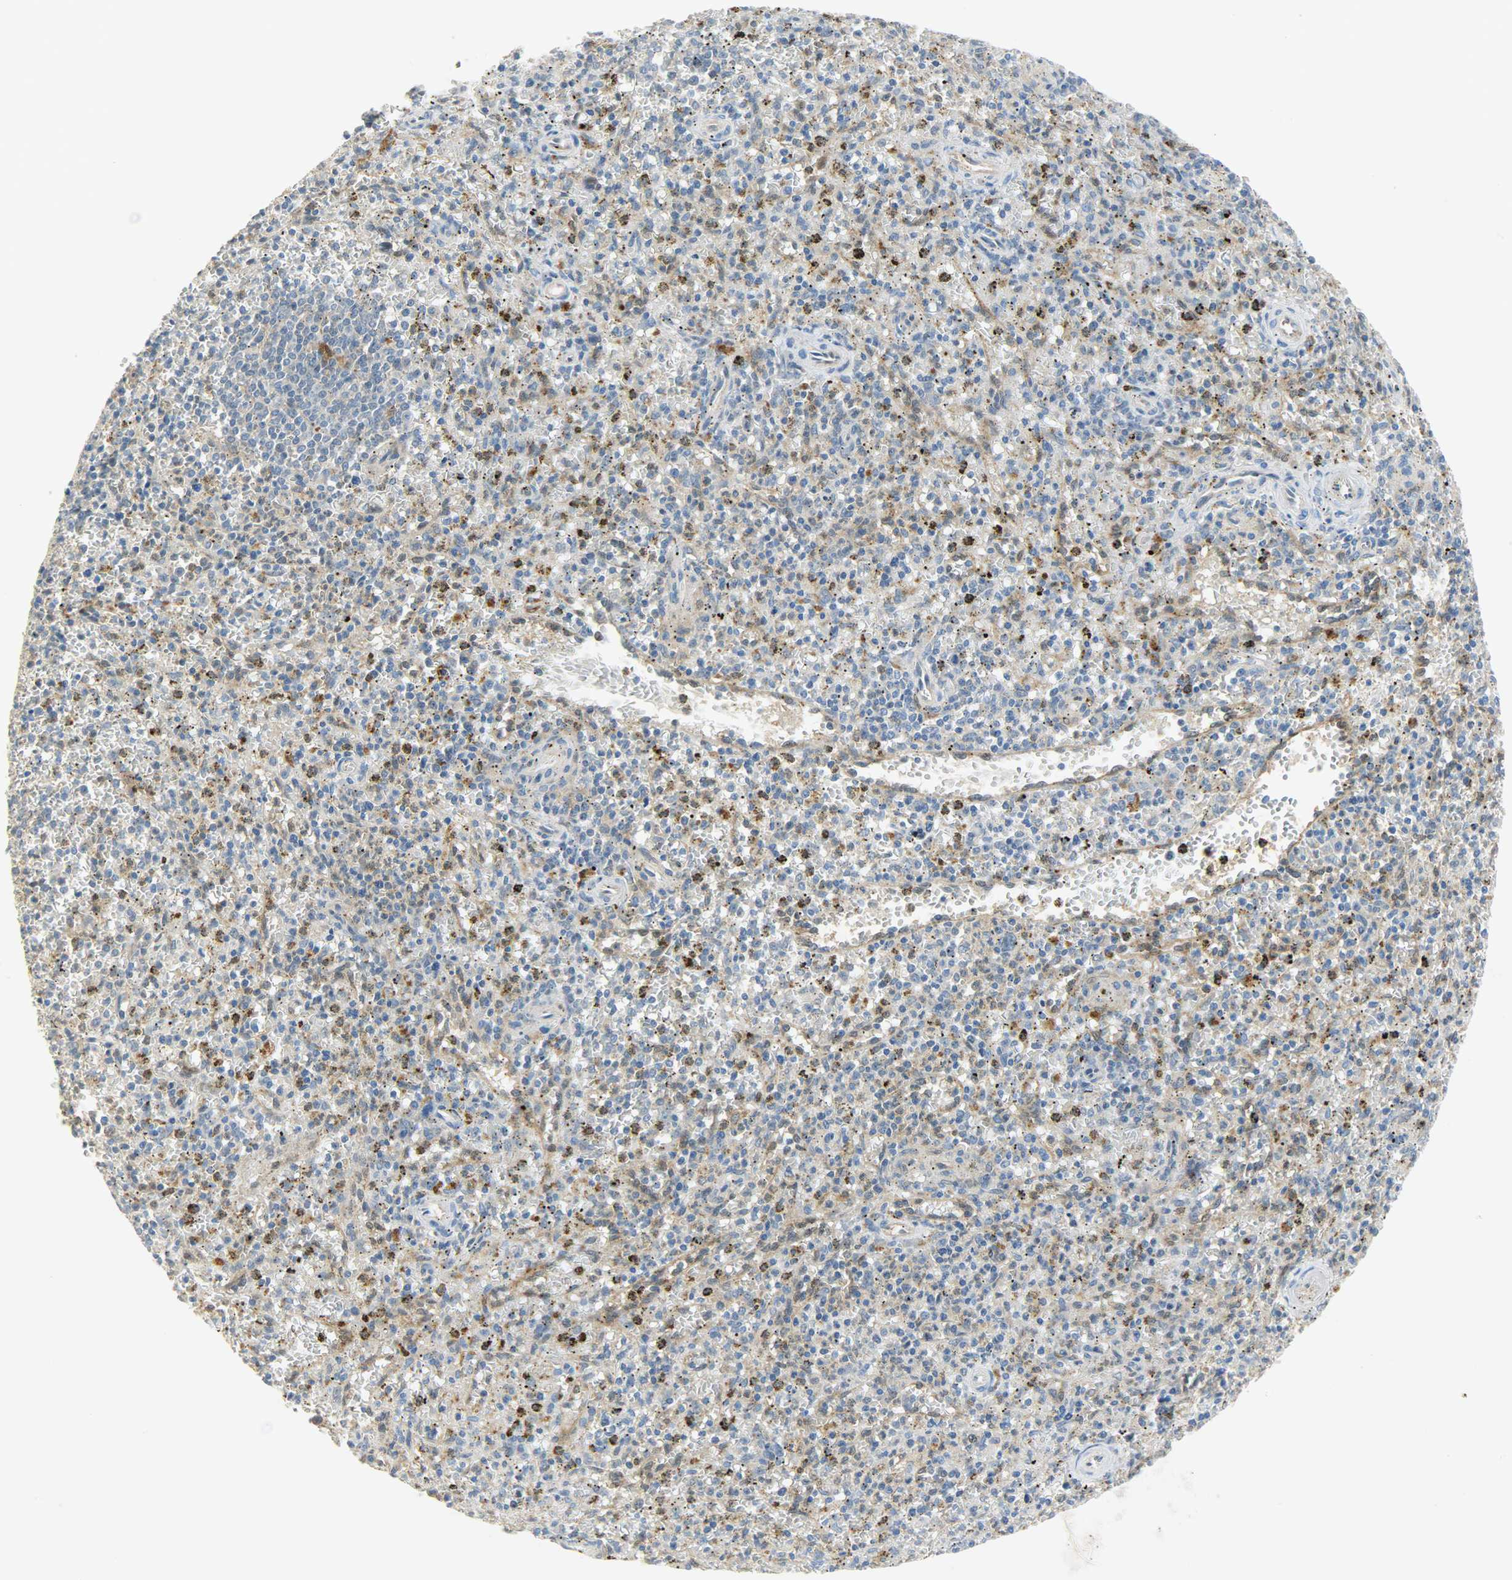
{"staining": {"intensity": "negative", "quantity": "none", "location": "none"}, "tissue": "spleen", "cell_type": "Cells in red pulp", "image_type": "normal", "snomed": [{"axis": "morphology", "description": "Normal tissue, NOS"}, {"axis": "topography", "description": "Spleen"}], "caption": "This is an immunohistochemistry (IHC) micrograph of benign spleen. There is no staining in cells in red pulp.", "gene": "FKBP1A", "patient": {"sex": "male", "age": 72}}